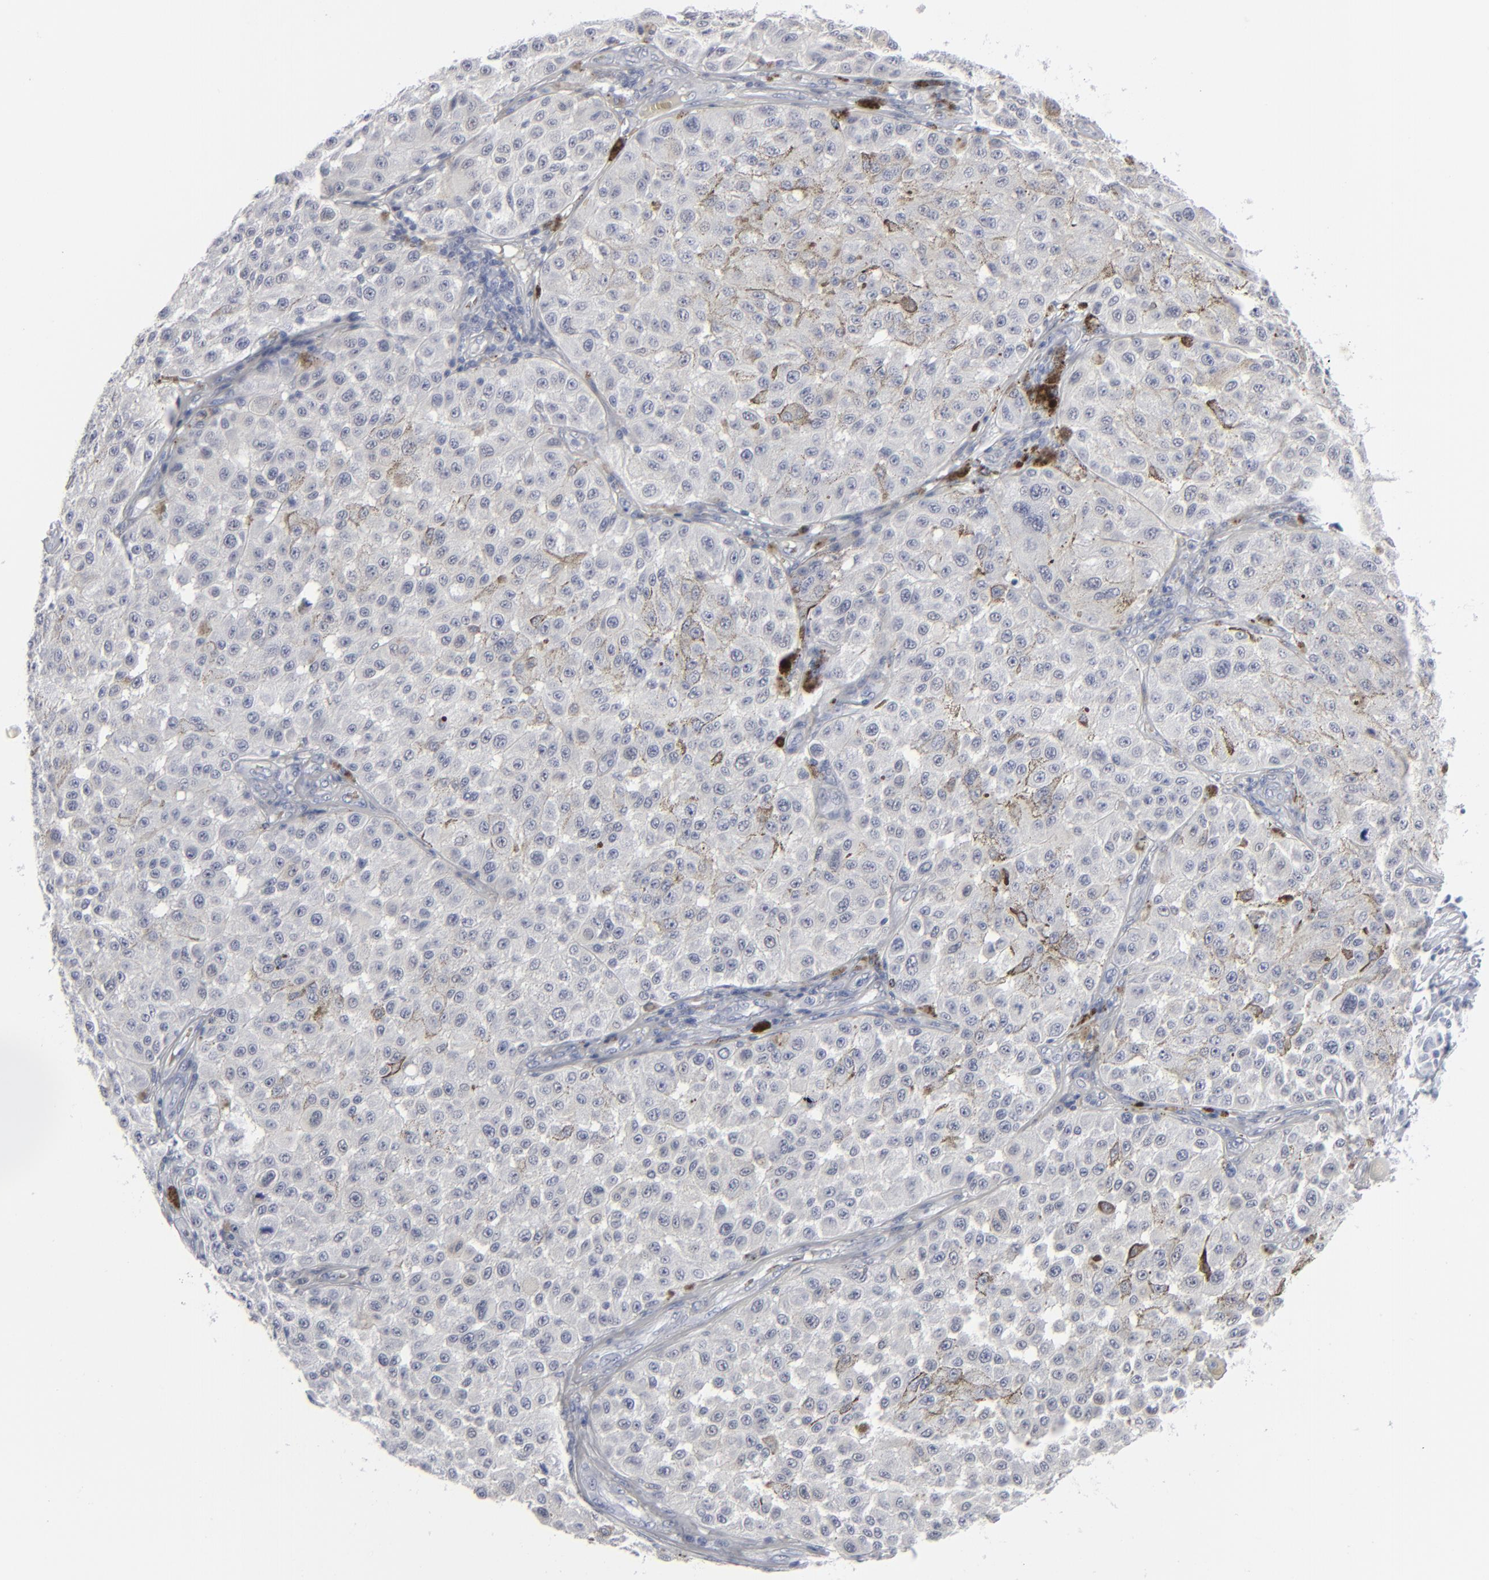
{"staining": {"intensity": "negative", "quantity": "none", "location": "none"}, "tissue": "melanoma", "cell_type": "Tumor cells", "image_type": "cancer", "snomed": [{"axis": "morphology", "description": "Malignant melanoma, NOS"}, {"axis": "topography", "description": "Skin"}], "caption": "Human melanoma stained for a protein using immunohistochemistry reveals no staining in tumor cells.", "gene": "MSLN", "patient": {"sex": "female", "age": 64}}